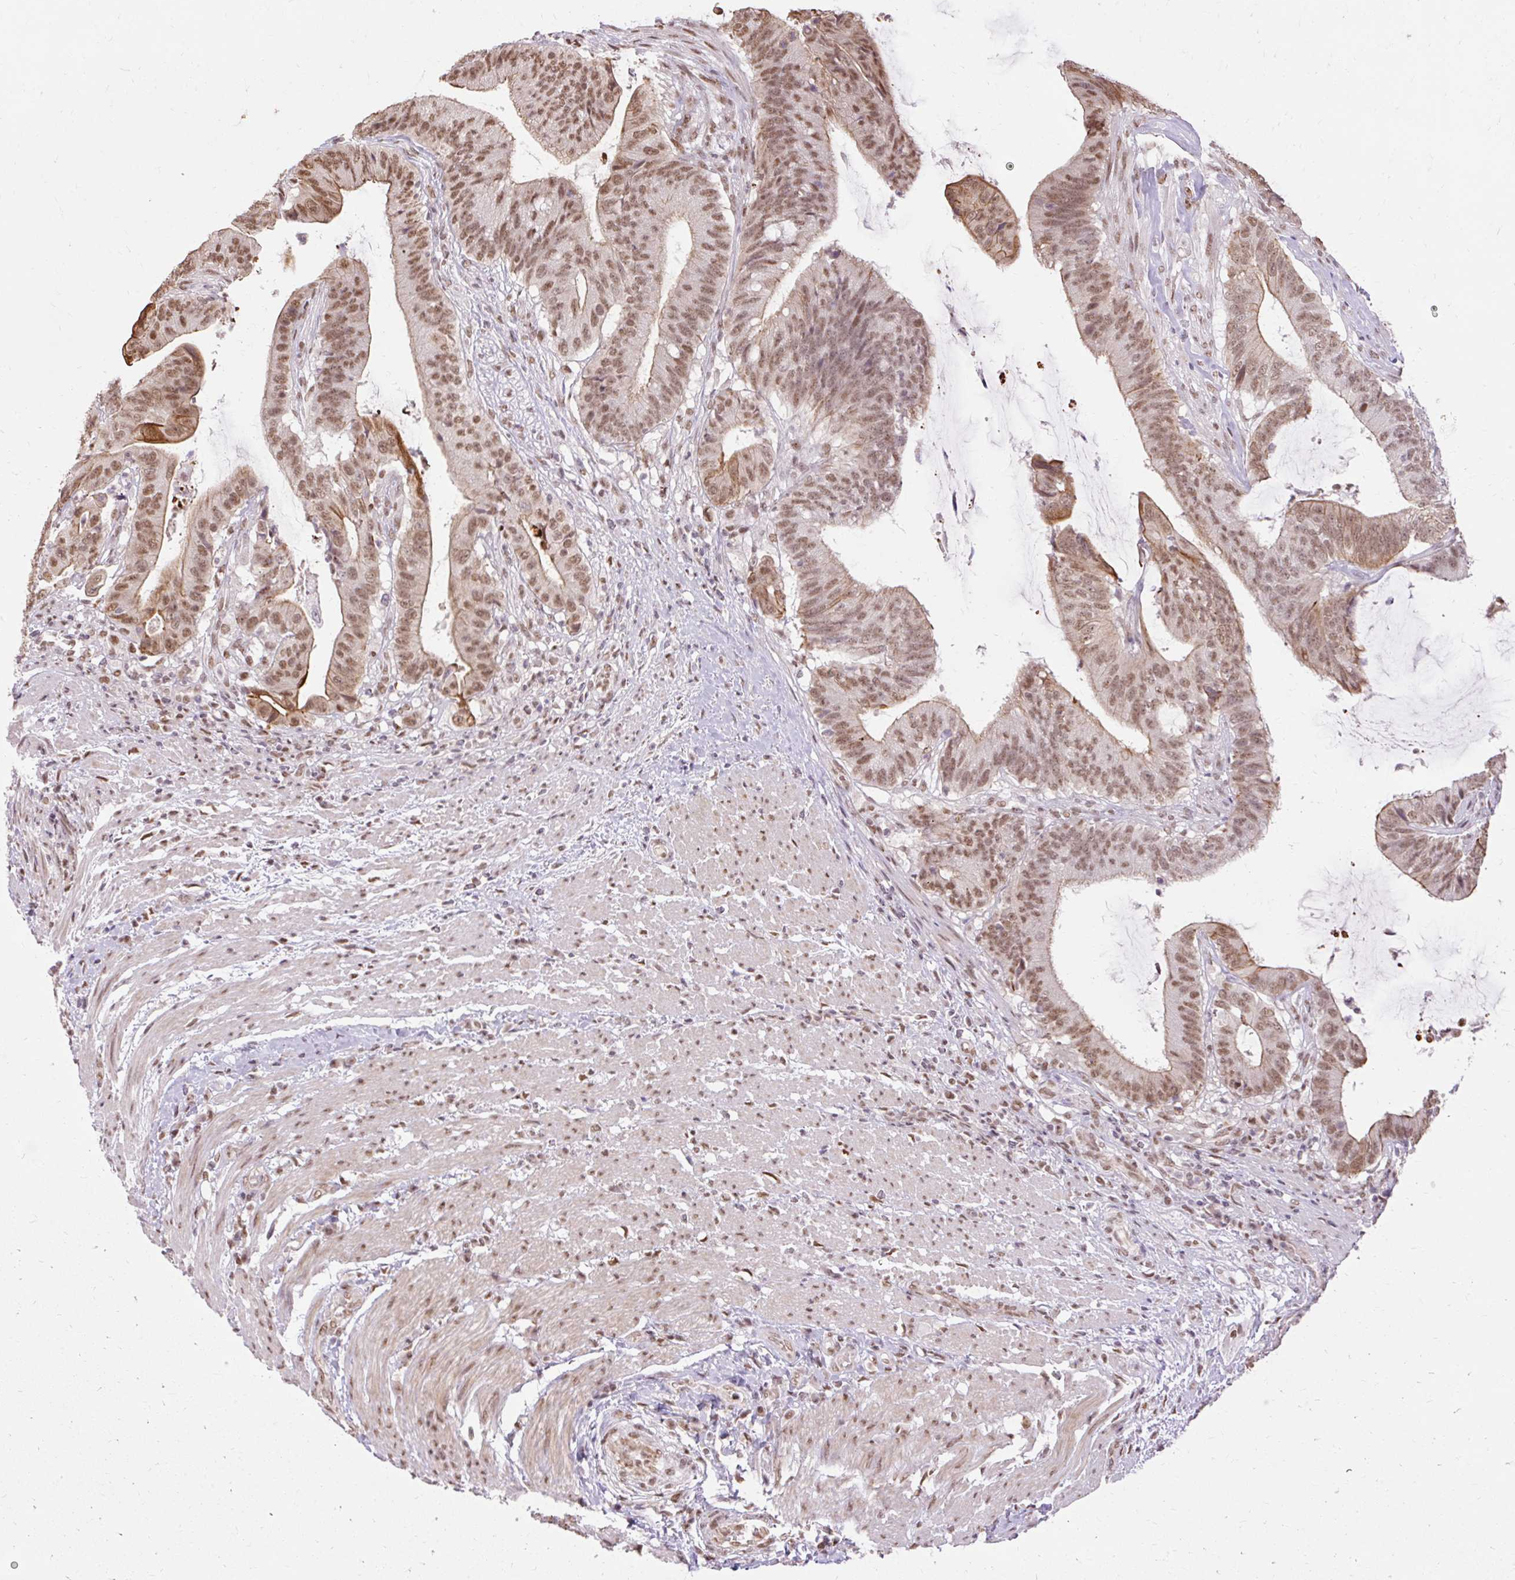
{"staining": {"intensity": "moderate", "quantity": ">75%", "location": "cytoplasmic/membranous,nuclear"}, "tissue": "colorectal cancer", "cell_type": "Tumor cells", "image_type": "cancer", "snomed": [{"axis": "morphology", "description": "Adenocarcinoma, NOS"}, {"axis": "topography", "description": "Colon"}], "caption": "This is a histology image of immunohistochemistry (IHC) staining of colorectal cancer (adenocarcinoma), which shows moderate staining in the cytoplasmic/membranous and nuclear of tumor cells.", "gene": "NPIPB12", "patient": {"sex": "female", "age": 43}}